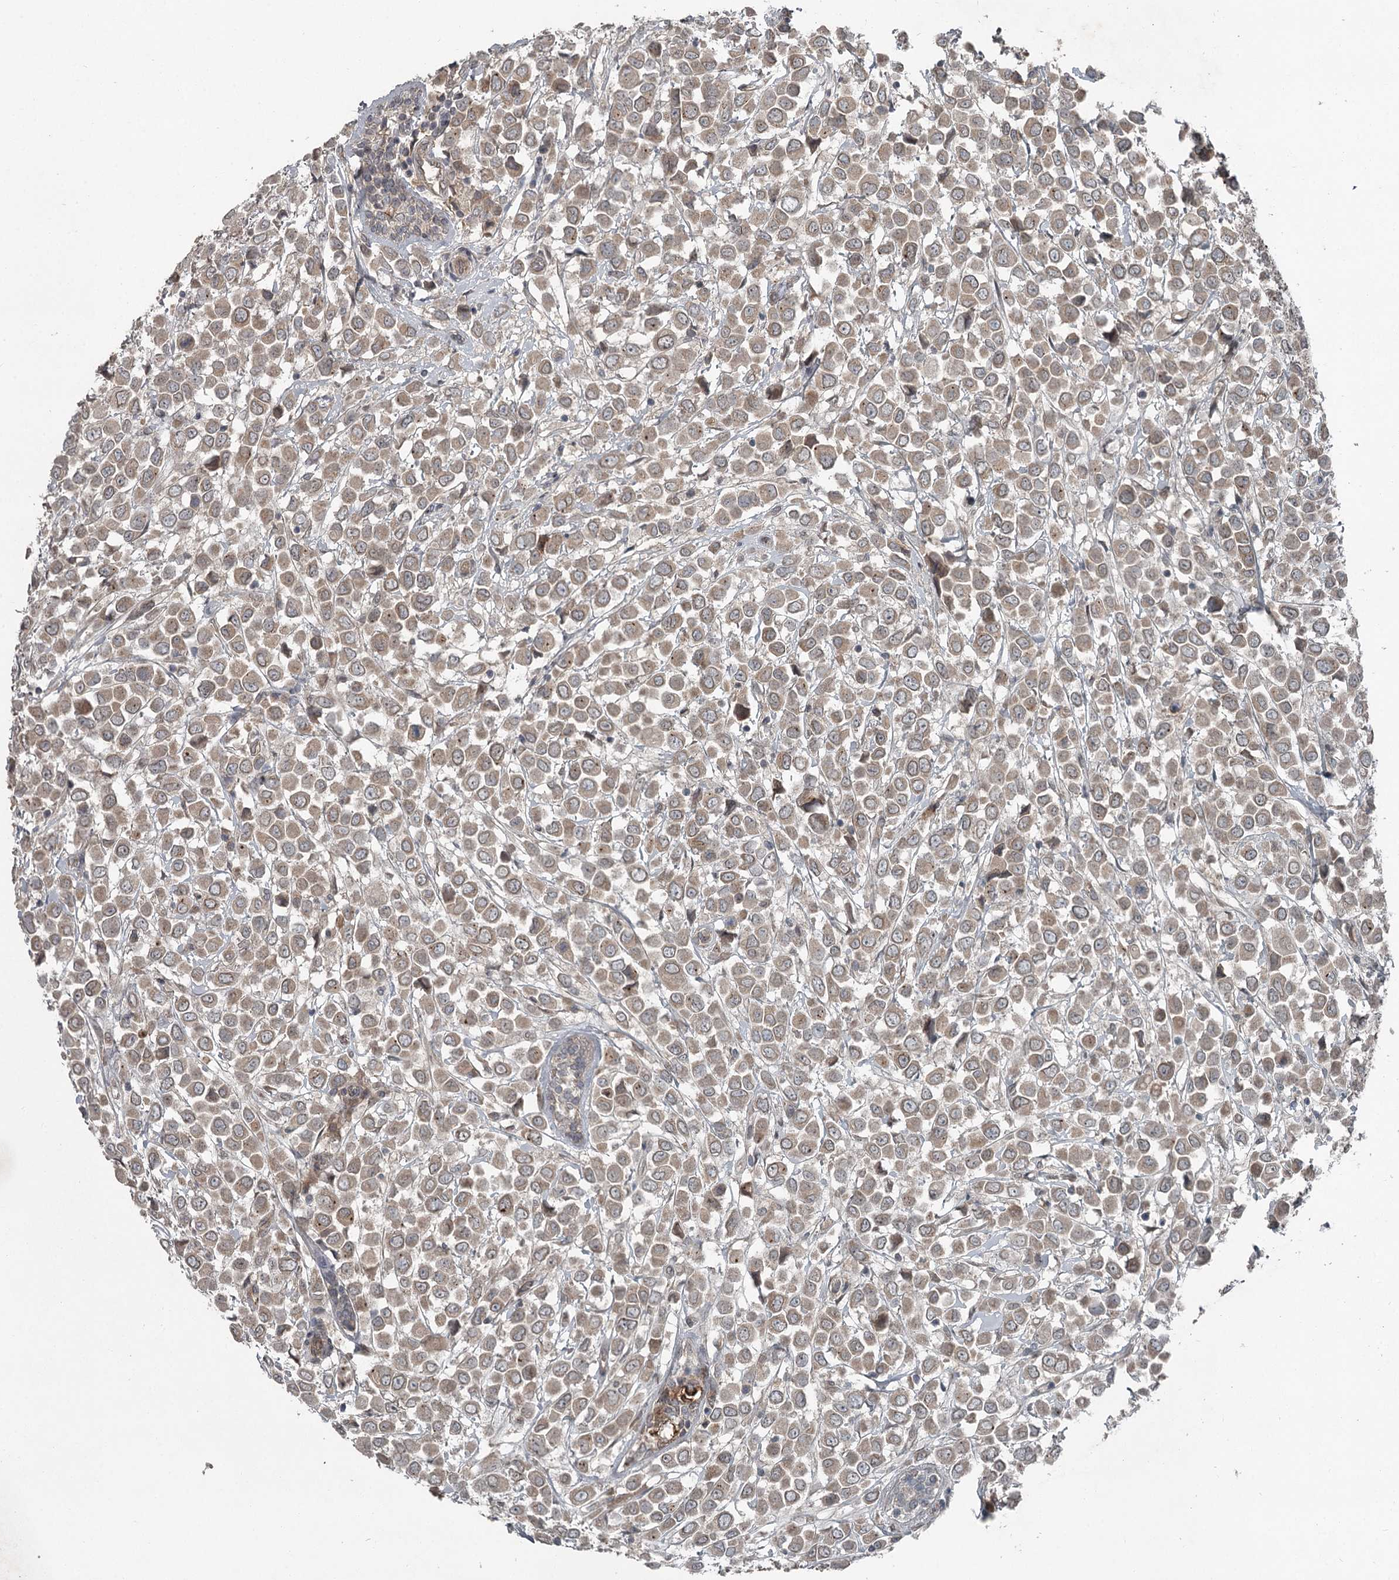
{"staining": {"intensity": "weak", "quantity": ">75%", "location": "cytoplasmic/membranous"}, "tissue": "breast cancer", "cell_type": "Tumor cells", "image_type": "cancer", "snomed": [{"axis": "morphology", "description": "Duct carcinoma"}, {"axis": "topography", "description": "Breast"}], "caption": "DAB immunohistochemical staining of breast intraductal carcinoma shows weak cytoplasmic/membranous protein expression in approximately >75% of tumor cells. Using DAB (3,3'-diaminobenzidine) (brown) and hematoxylin (blue) stains, captured at high magnification using brightfield microscopy.", "gene": "SLC39A8", "patient": {"sex": "female", "age": 61}}